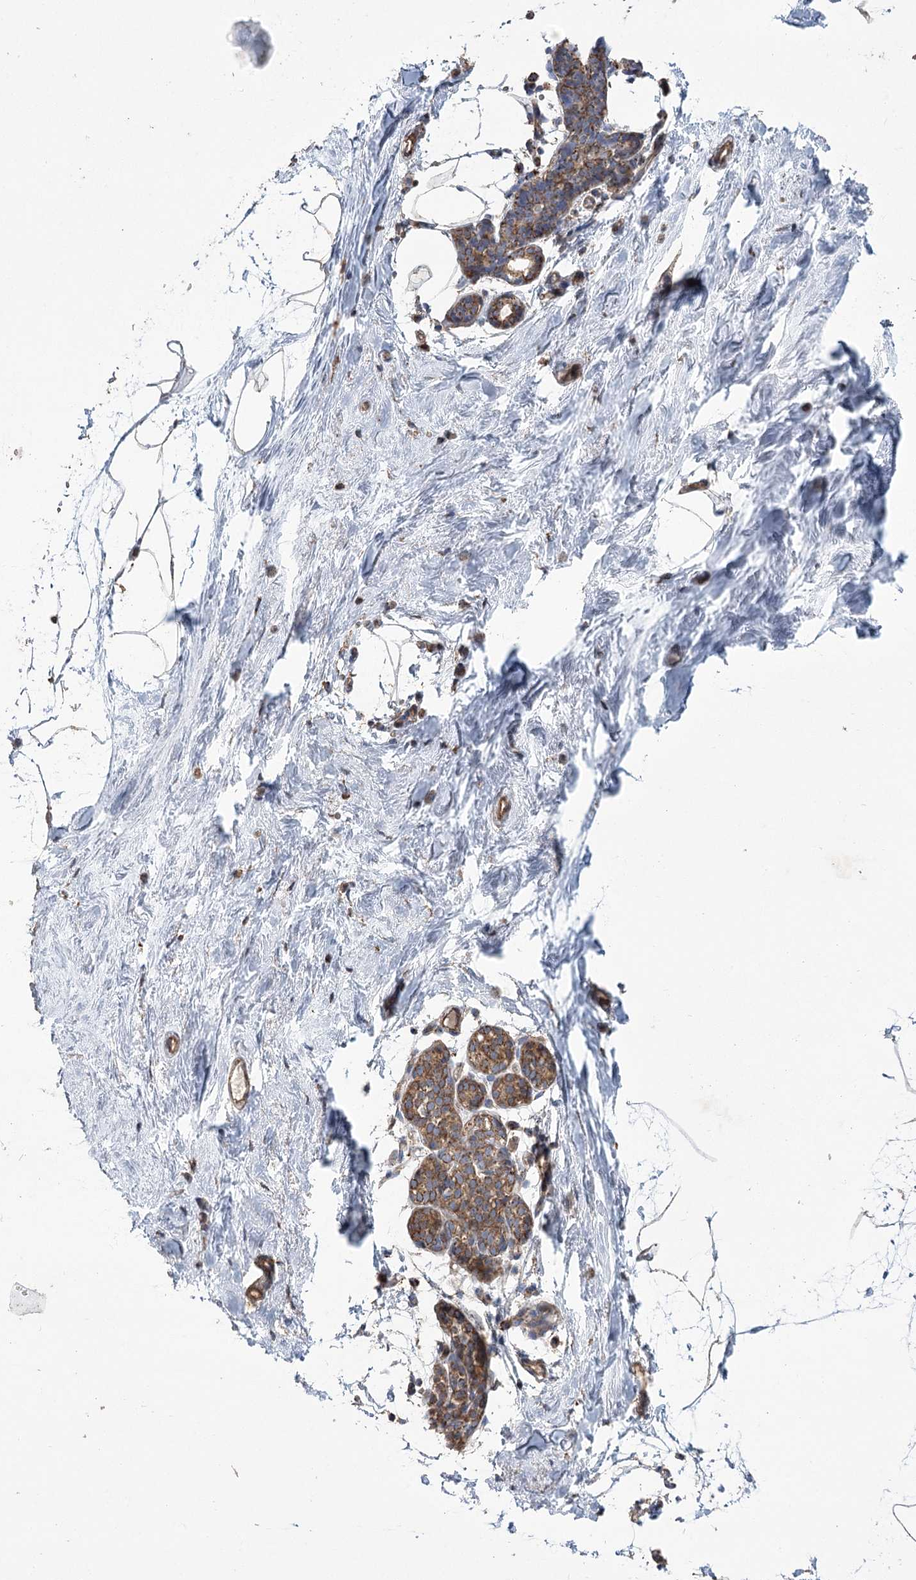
{"staining": {"intensity": "weak", "quantity": "25%-75%", "location": "cytoplasmic/membranous"}, "tissue": "breast", "cell_type": "Adipocytes", "image_type": "normal", "snomed": [{"axis": "morphology", "description": "Normal tissue, NOS"}, {"axis": "topography", "description": "Breast"}], "caption": "Immunohistochemical staining of normal human breast shows weak cytoplasmic/membranous protein staining in about 25%-75% of adipocytes. Using DAB (brown) and hematoxylin (blue) stains, captured at high magnification using brightfield microscopy.", "gene": "RANBP3L", "patient": {"sex": "female", "age": 62}}